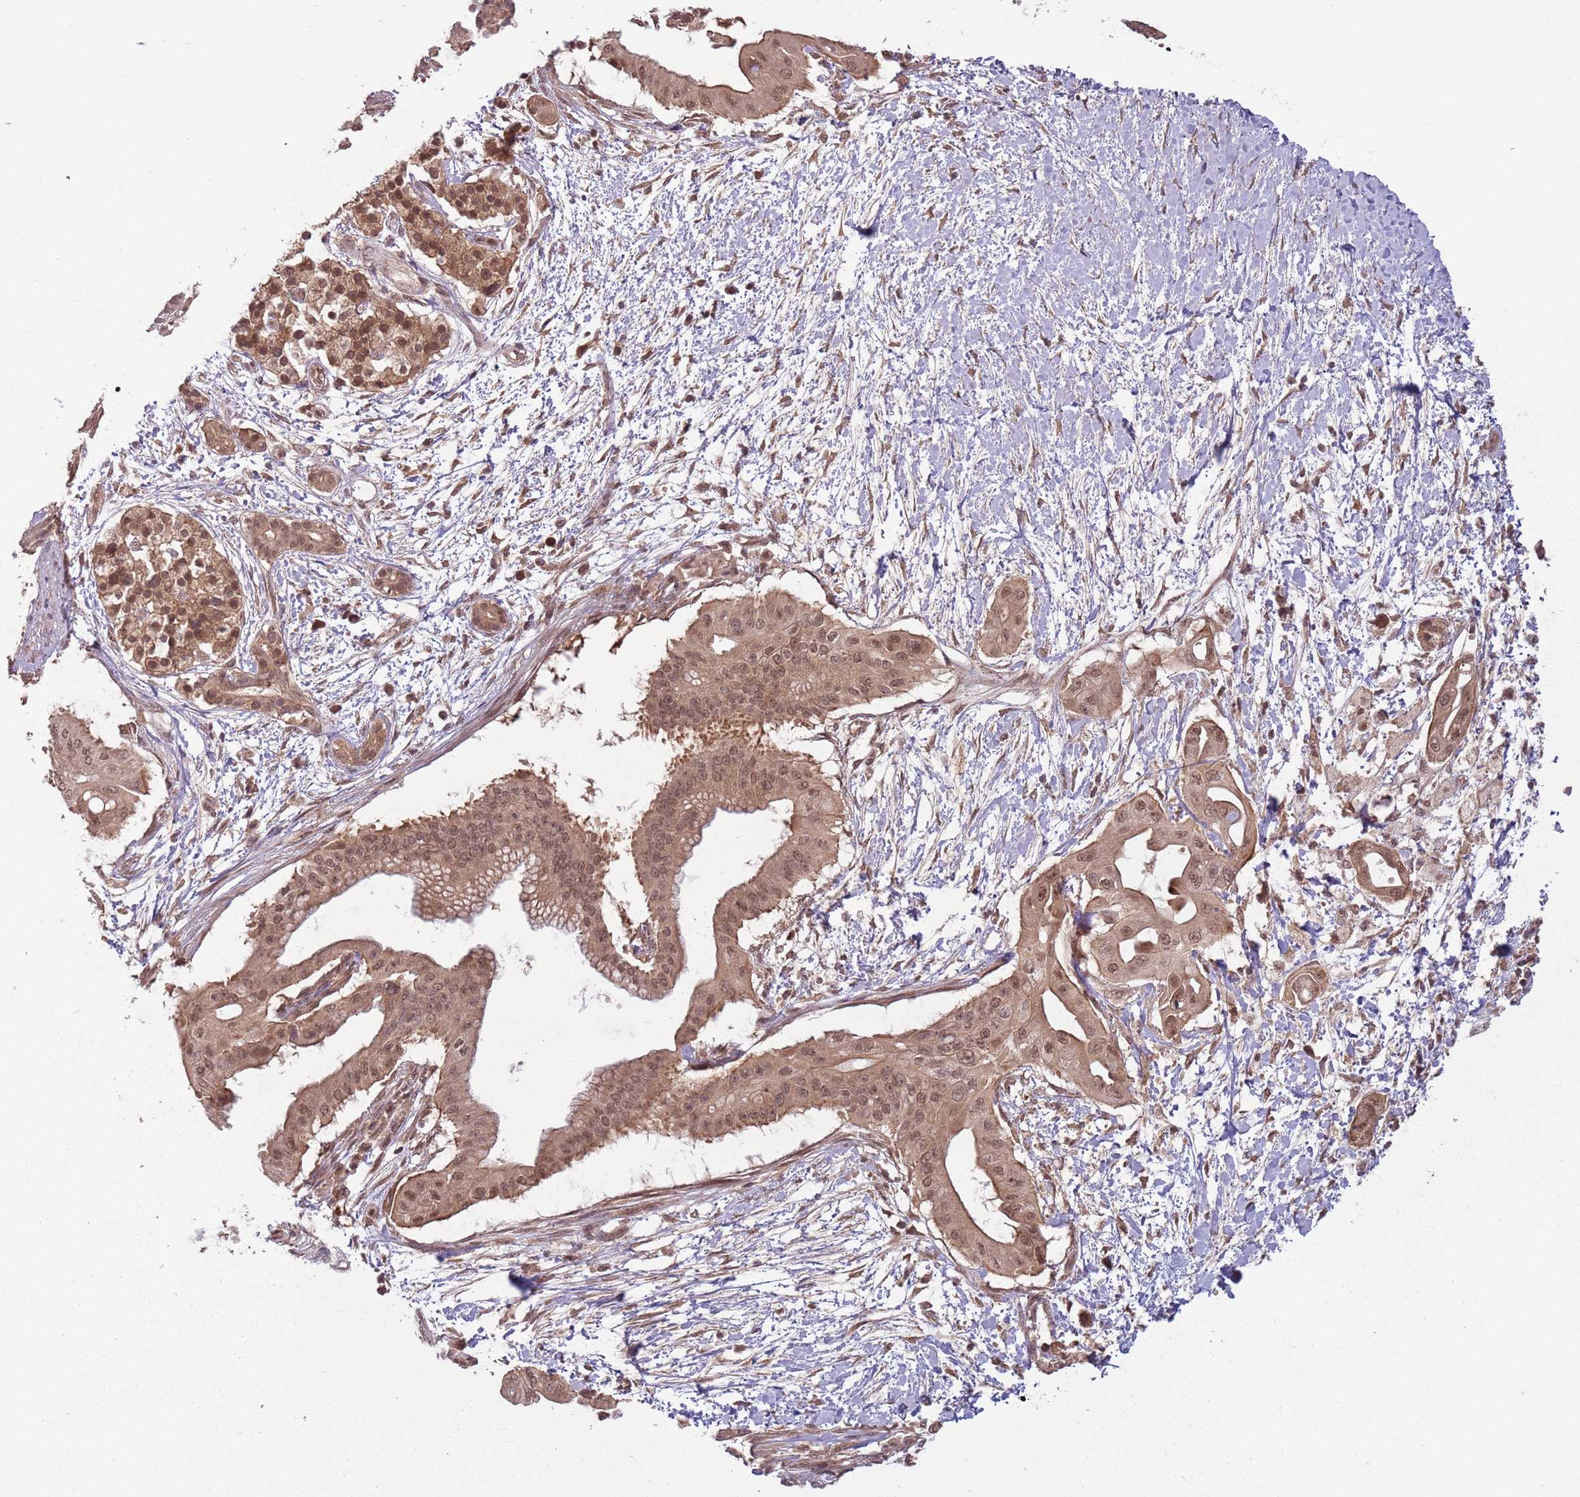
{"staining": {"intensity": "moderate", "quantity": ">75%", "location": "cytoplasmic/membranous,nuclear"}, "tissue": "pancreatic cancer", "cell_type": "Tumor cells", "image_type": "cancer", "snomed": [{"axis": "morphology", "description": "Adenocarcinoma, NOS"}, {"axis": "topography", "description": "Pancreas"}], "caption": "Pancreatic cancer stained with DAB (3,3'-diaminobenzidine) IHC shows medium levels of moderate cytoplasmic/membranous and nuclear positivity in about >75% of tumor cells.", "gene": "ADAMTS3", "patient": {"sex": "male", "age": 68}}